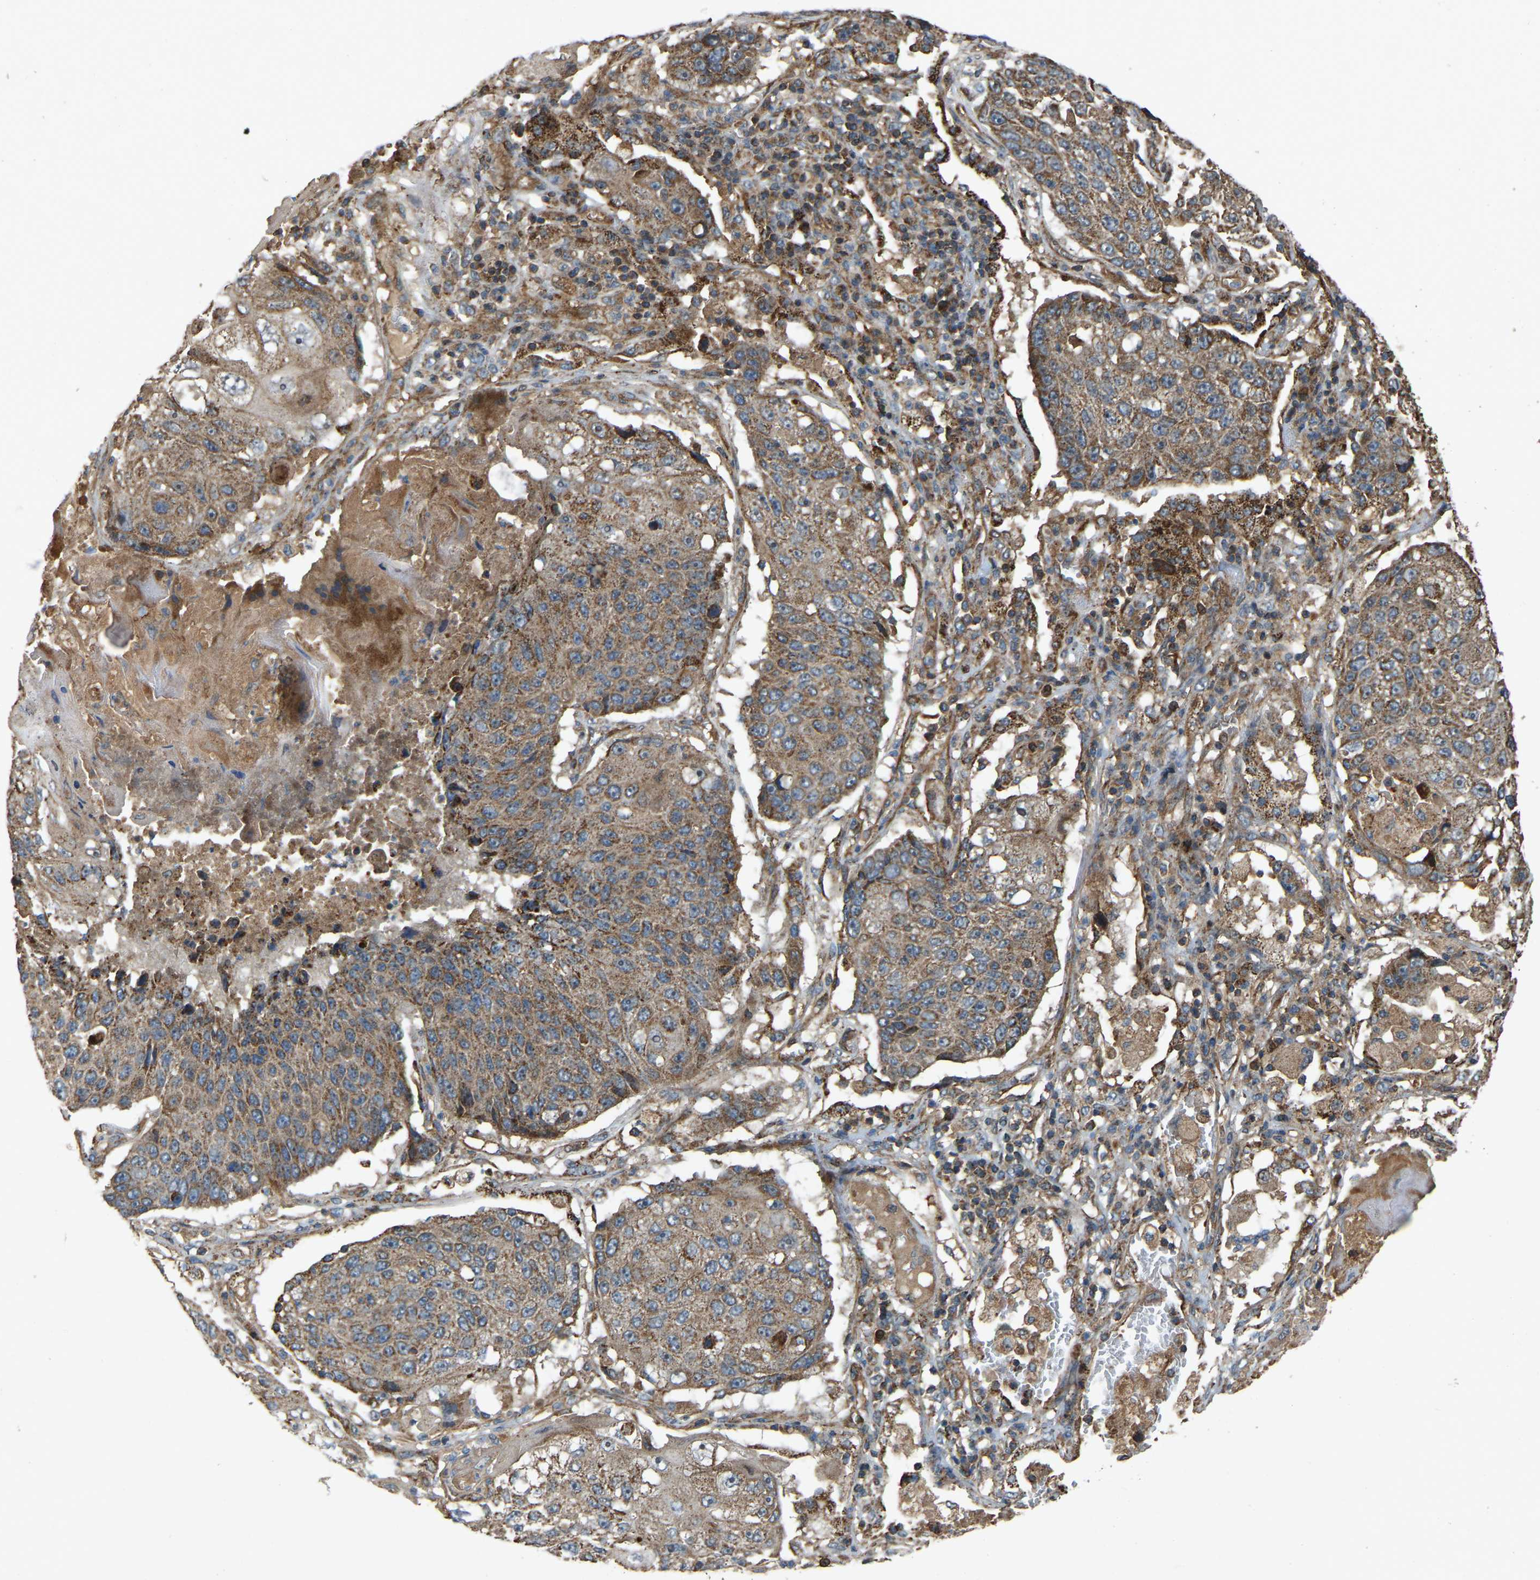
{"staining": {"intensity": "moderate", "quantity": ">75%", "location": "cytoplasmic/membranous"}, "tissue": "lung cancer", "cell_type": "Tumor cells", "image_type": "cancer", "snomed": [{"axis": "morphology", "description": "Squamous cell carcinoma, NOS"}, {"axis": "topography", "description": "Lung"}], "caption": "Moderate cytoplasmic/membranous protein expression is appreciated in about >75% of tumor cells in lung squamous cell carcinoma. (DAB IHC, brown staining for protein, blue staining for nuclei).", "gene": "SAMD9L", "patient": {"sex": "male", "age": 61}}